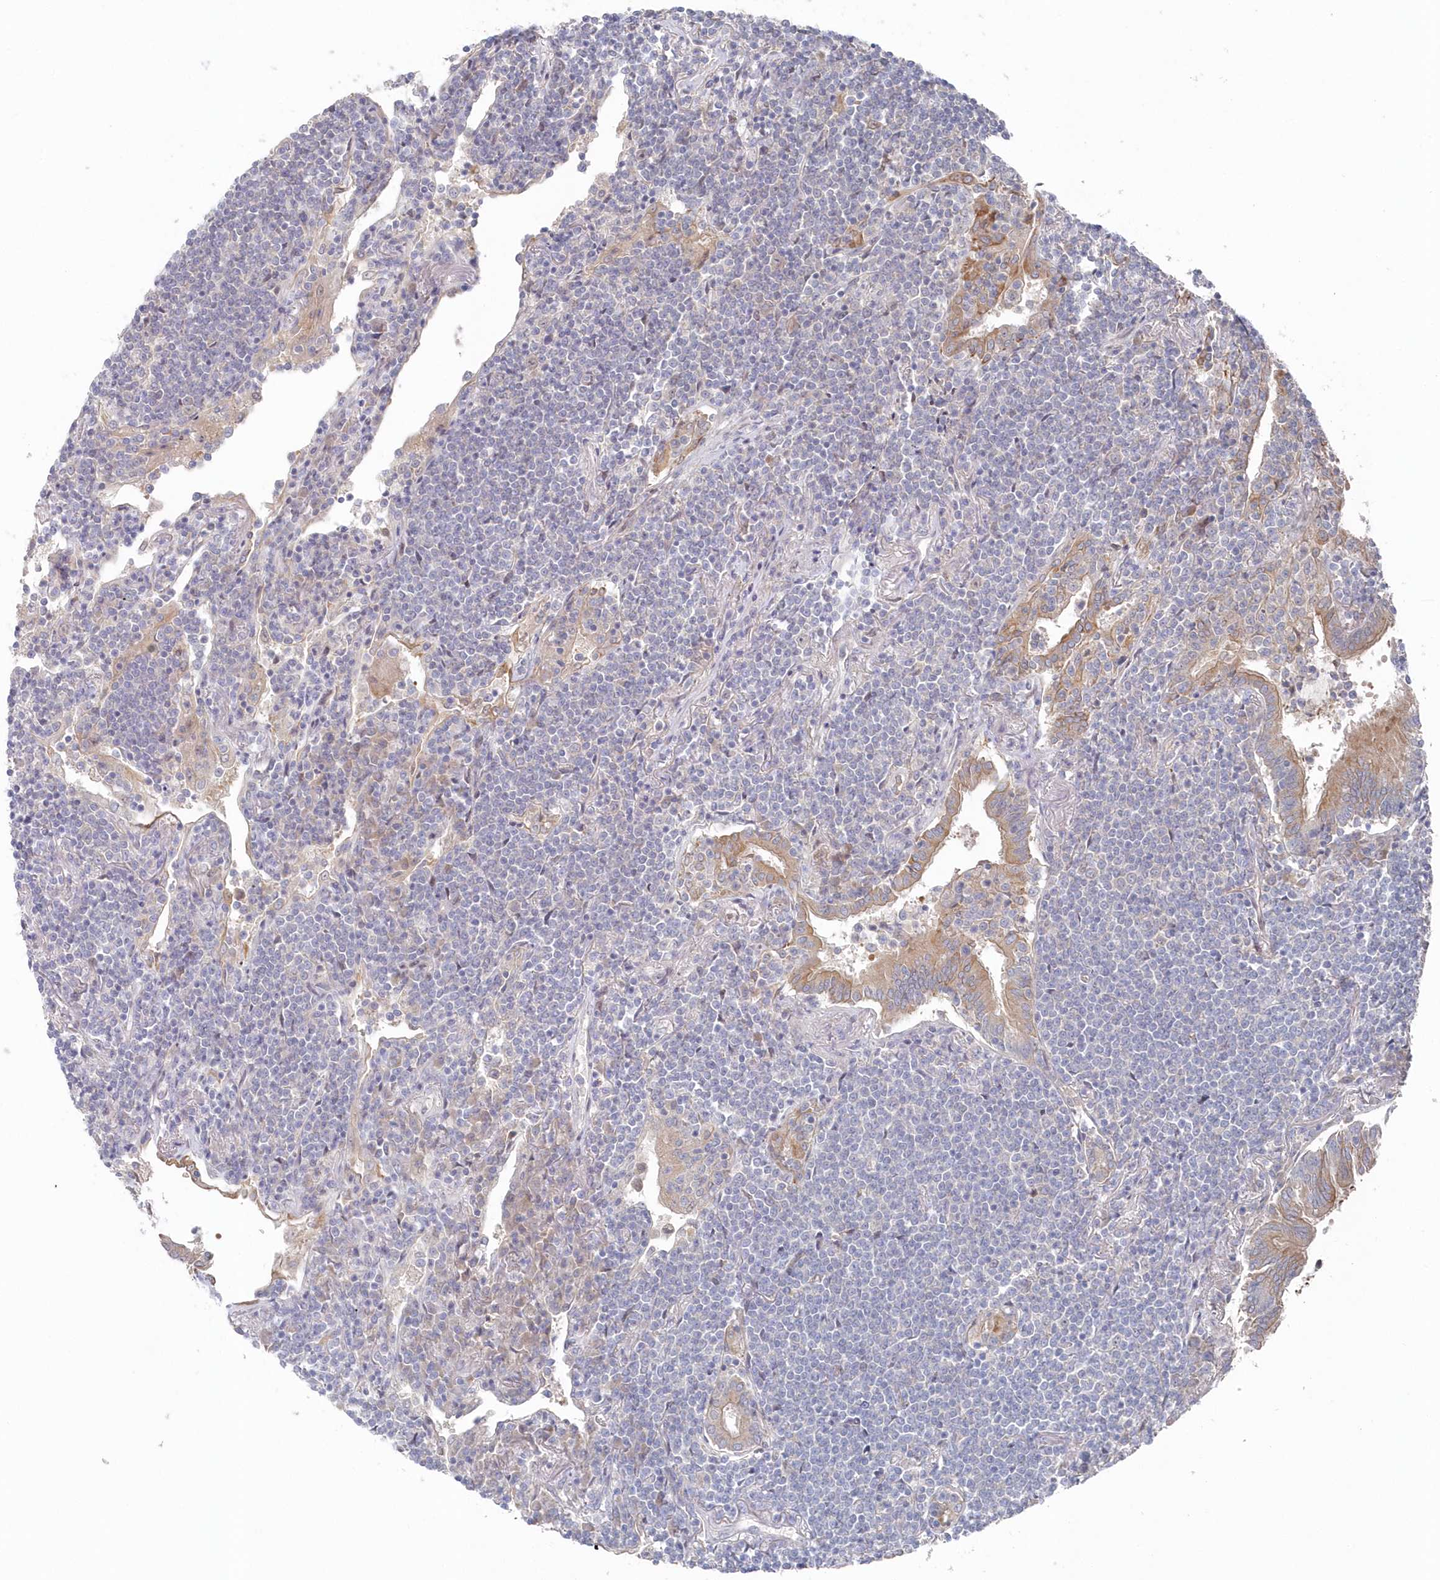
{"staining": {"intensity": "negative", "quantity": "none", "location": "none"}, "tissue": "lymphoma", "cell_type": "Tumor cells", "image_type": "cancer", "snomed": [{"axis": "morphology", "description": "Malignant lymphoma, non-Hodgkin's type, Low grade"}, {"axis": "topography", "description": "Lung"}], "caption": "An immunohistochemistry photomicrograph of low-grade malignant lymphoma, non-Hodgkin's type is shown. There is no staining in tumor cells of low-grade malignant lymphoma, non-Hodgkin's type.", "gene": "KIAA1586", "patient": {"sex": "female", "age": 71}}